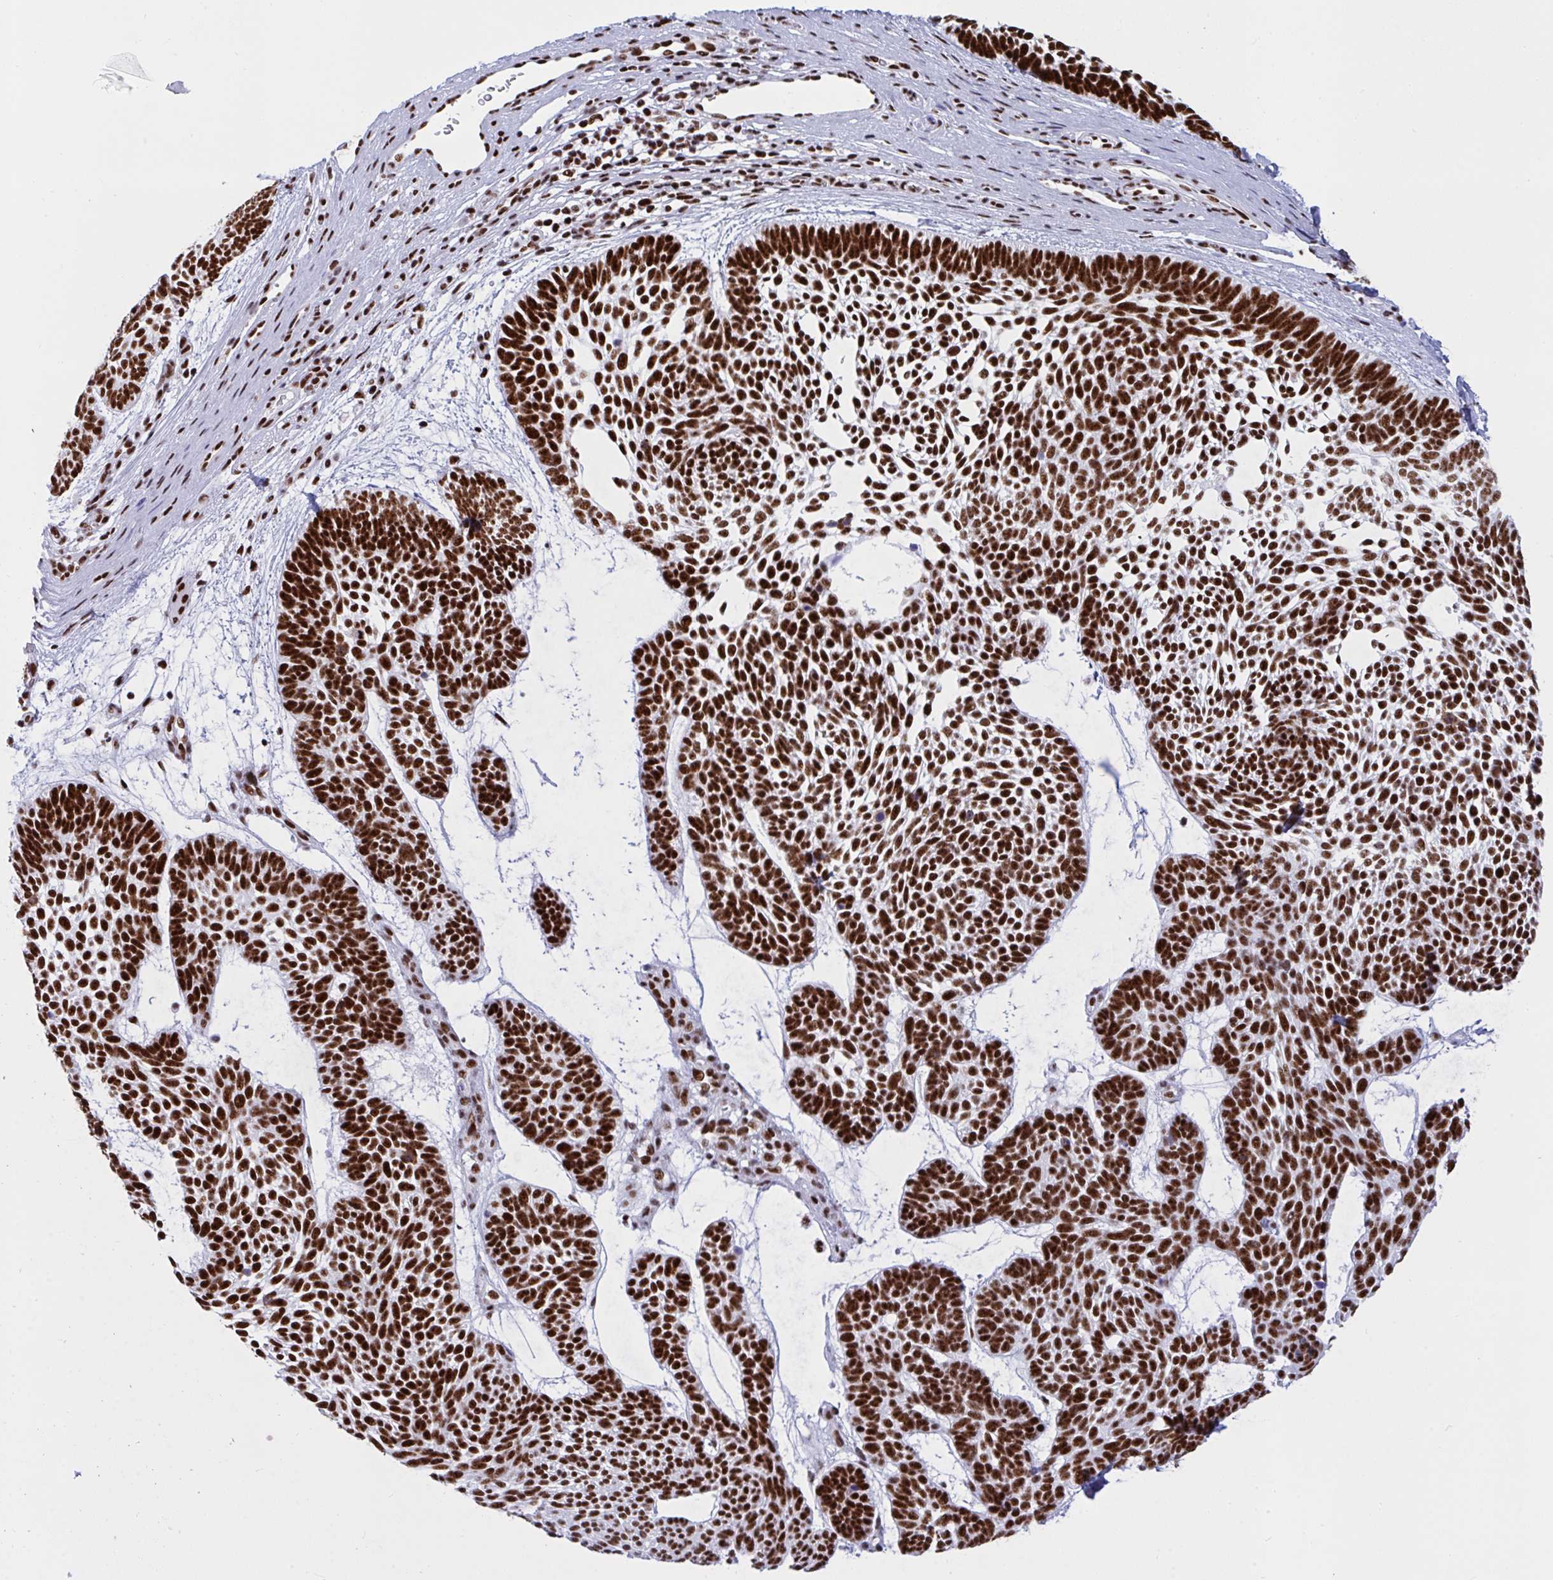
{"staining": {"intensity": "strong", "quantity": ">75%", "location": "nuclear"}, "tissue": "skin cancer", "cell_type": "Tumor cells", "image_type": "cancer", "snomed": [{"axis": "morphology", "description": "Basal cell carcinoma"}, {"axis": "topography", "description": "Skin"}, {"axis": "topography", "description": "Skin of face"}], "caption": "Tumor cells exhibit high levels of strong nuclear staining in about >75% of cells in human basal cell carcinoma (skin).", "gene": "IKZF2", "patient": {"sex": "male", "age": 83}}